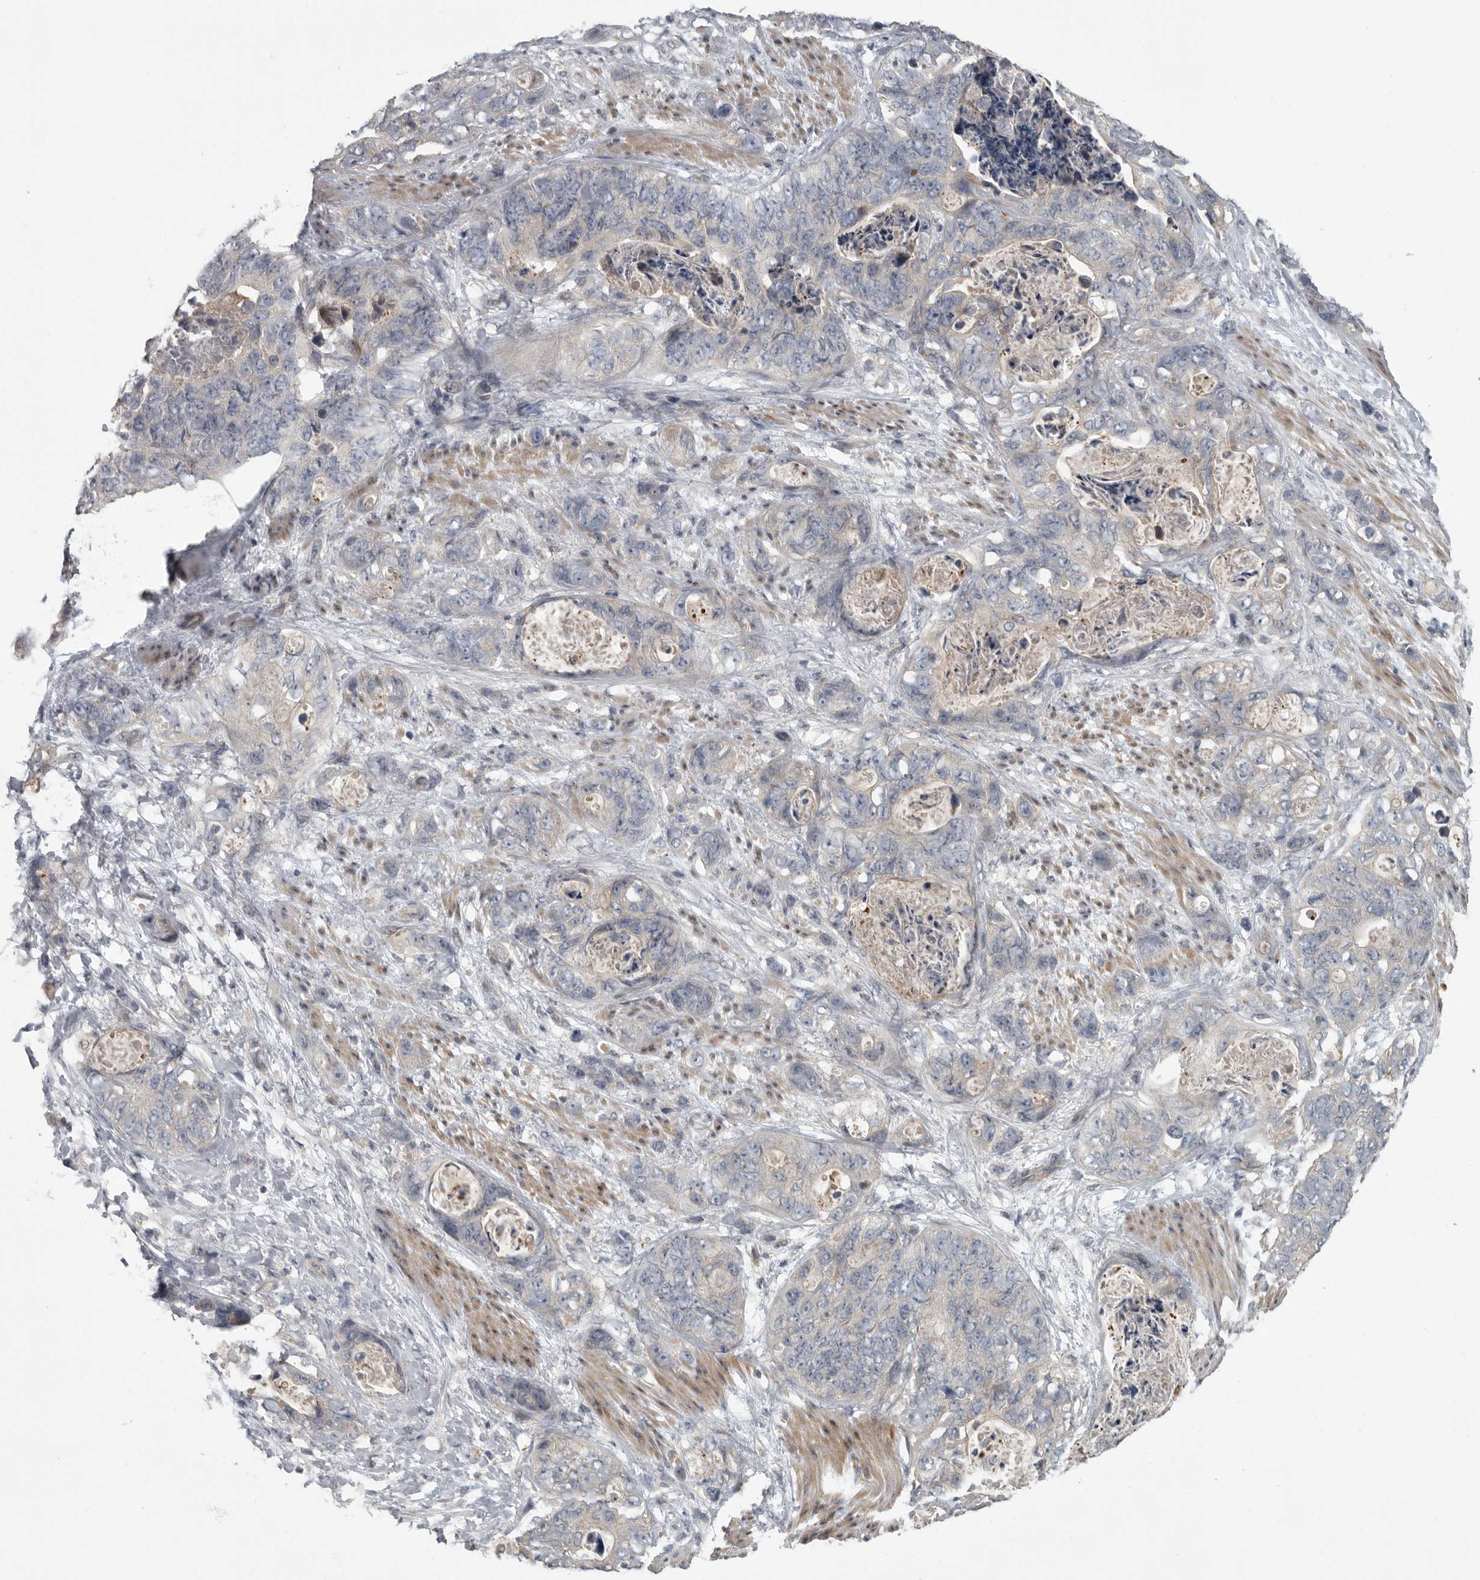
{"staining": {"intensity": "negative", "quantity": "none", "location": "none"}, "tissue": "stomach cancer", "cell_type": "Tumor cells", "image_type": "cancer", "snomed": [{"axis": "morphology", "description": "Normal tissue, NOS"}, {"axis": "morphology", "description": "Adenocarcinoma, NOS"}, {"axis": "topography", "description": "Stomach"}], "caption": "An immunohistochemistry (IHC) histopathology image of stomach cancer is shown. There is no staining in tumor cells of stomach cancer.", "gene": "PDE7A", "patient": {"sex": "female", "age": 89}}